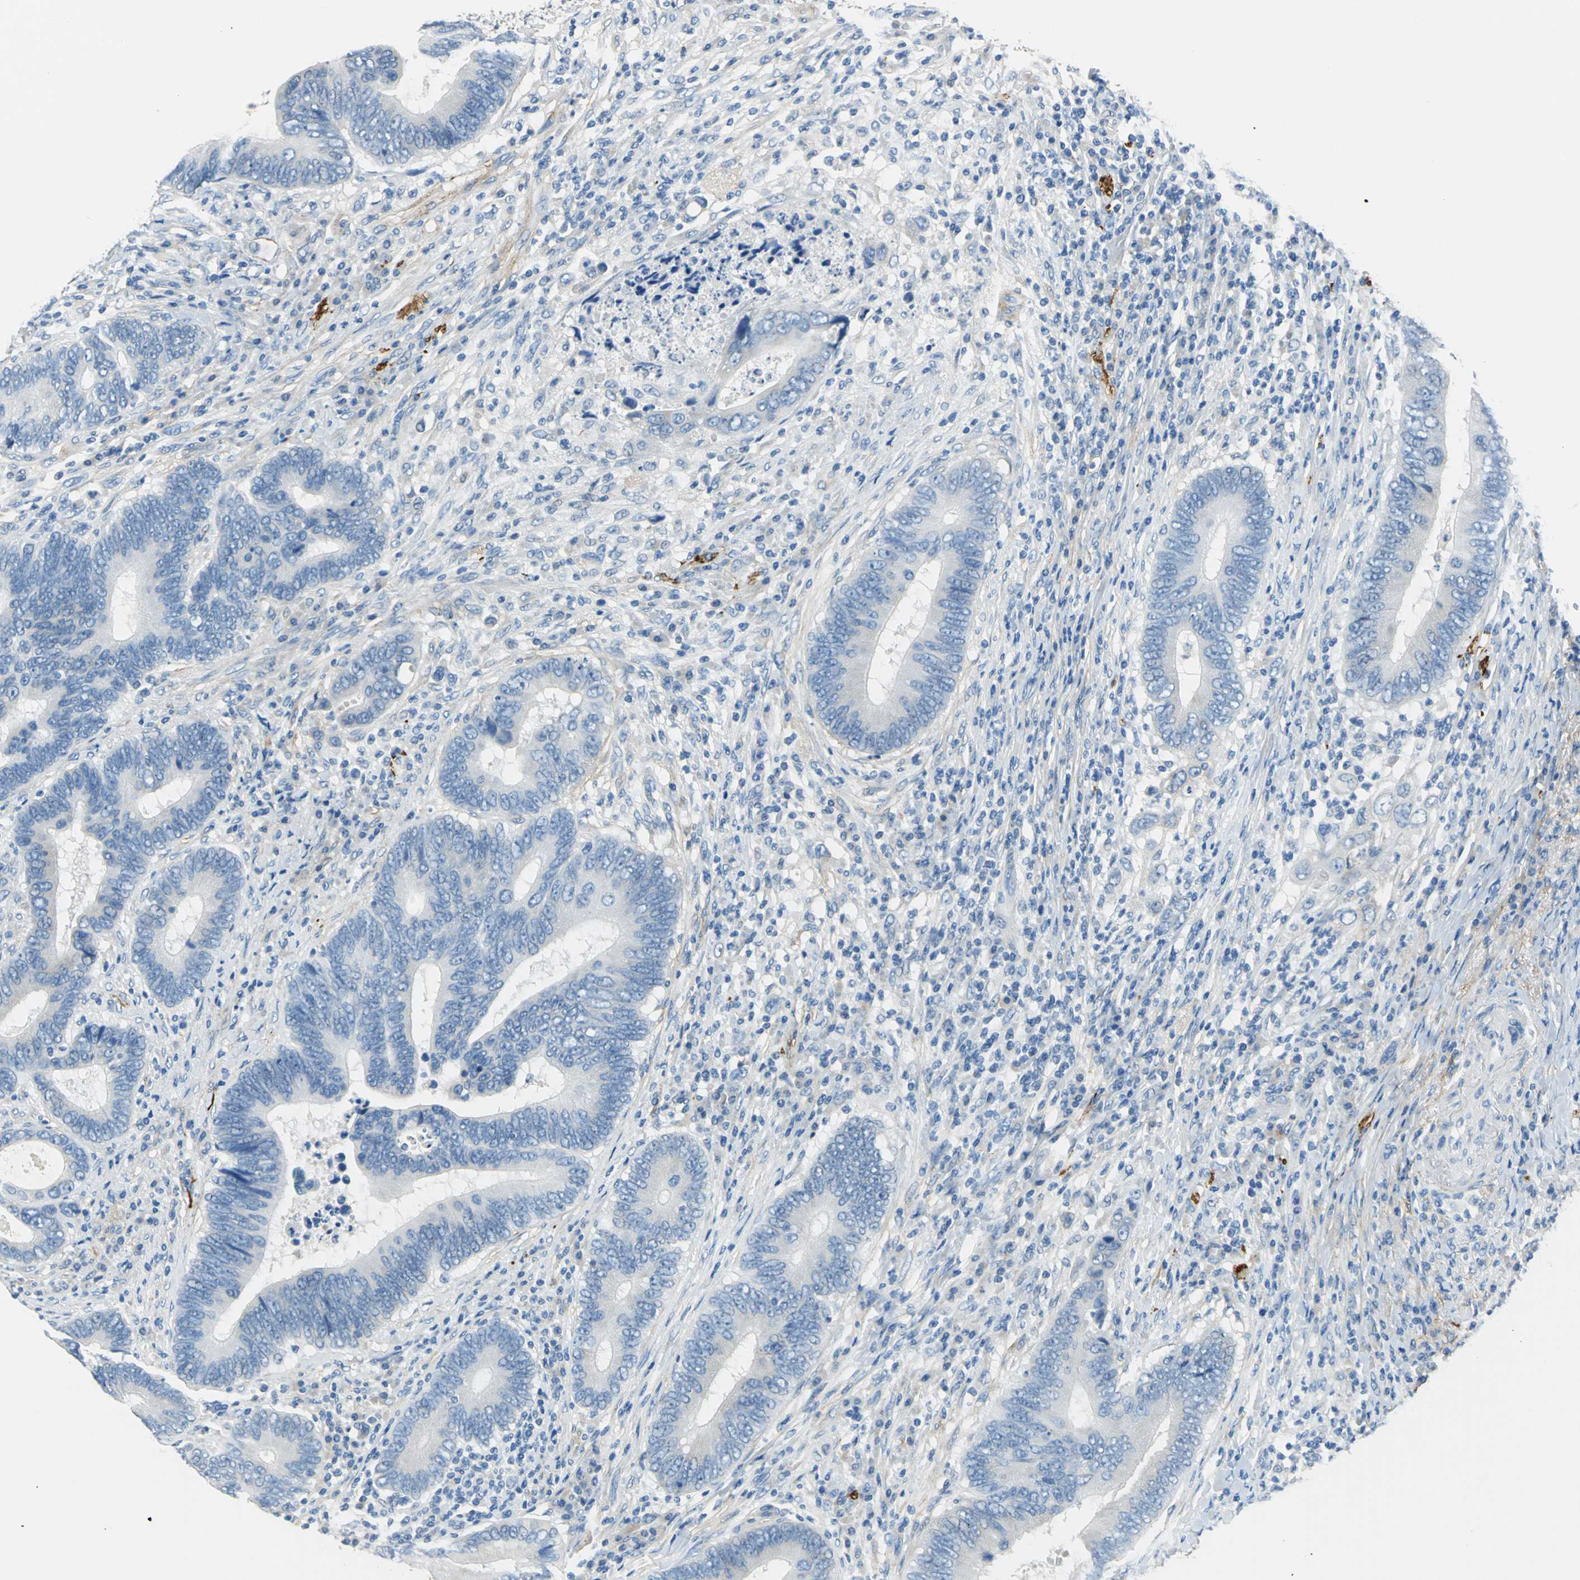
{"staining": {"intensity": "negative", "quantity": "none", "location": "none"}, "tissue": "colorectal cancer", "cell_type": "Tumor cells", "image_type": "cancer", "snomed": [{"axis": "morphology", "description": "Adenocarcinoma, NOS"}, {"axis": "topography", "description": "Colon"}], "caption": "This histopathology image is of adenocarcinoma (colorectal) stained with immunohistochemistry (IHC) to label a protein in brown with the nuclei are counter-stained blue. There is no staining in tumor cells.", "gene": "AKAP12", "patient": {"sex": "female", "age": 78}}